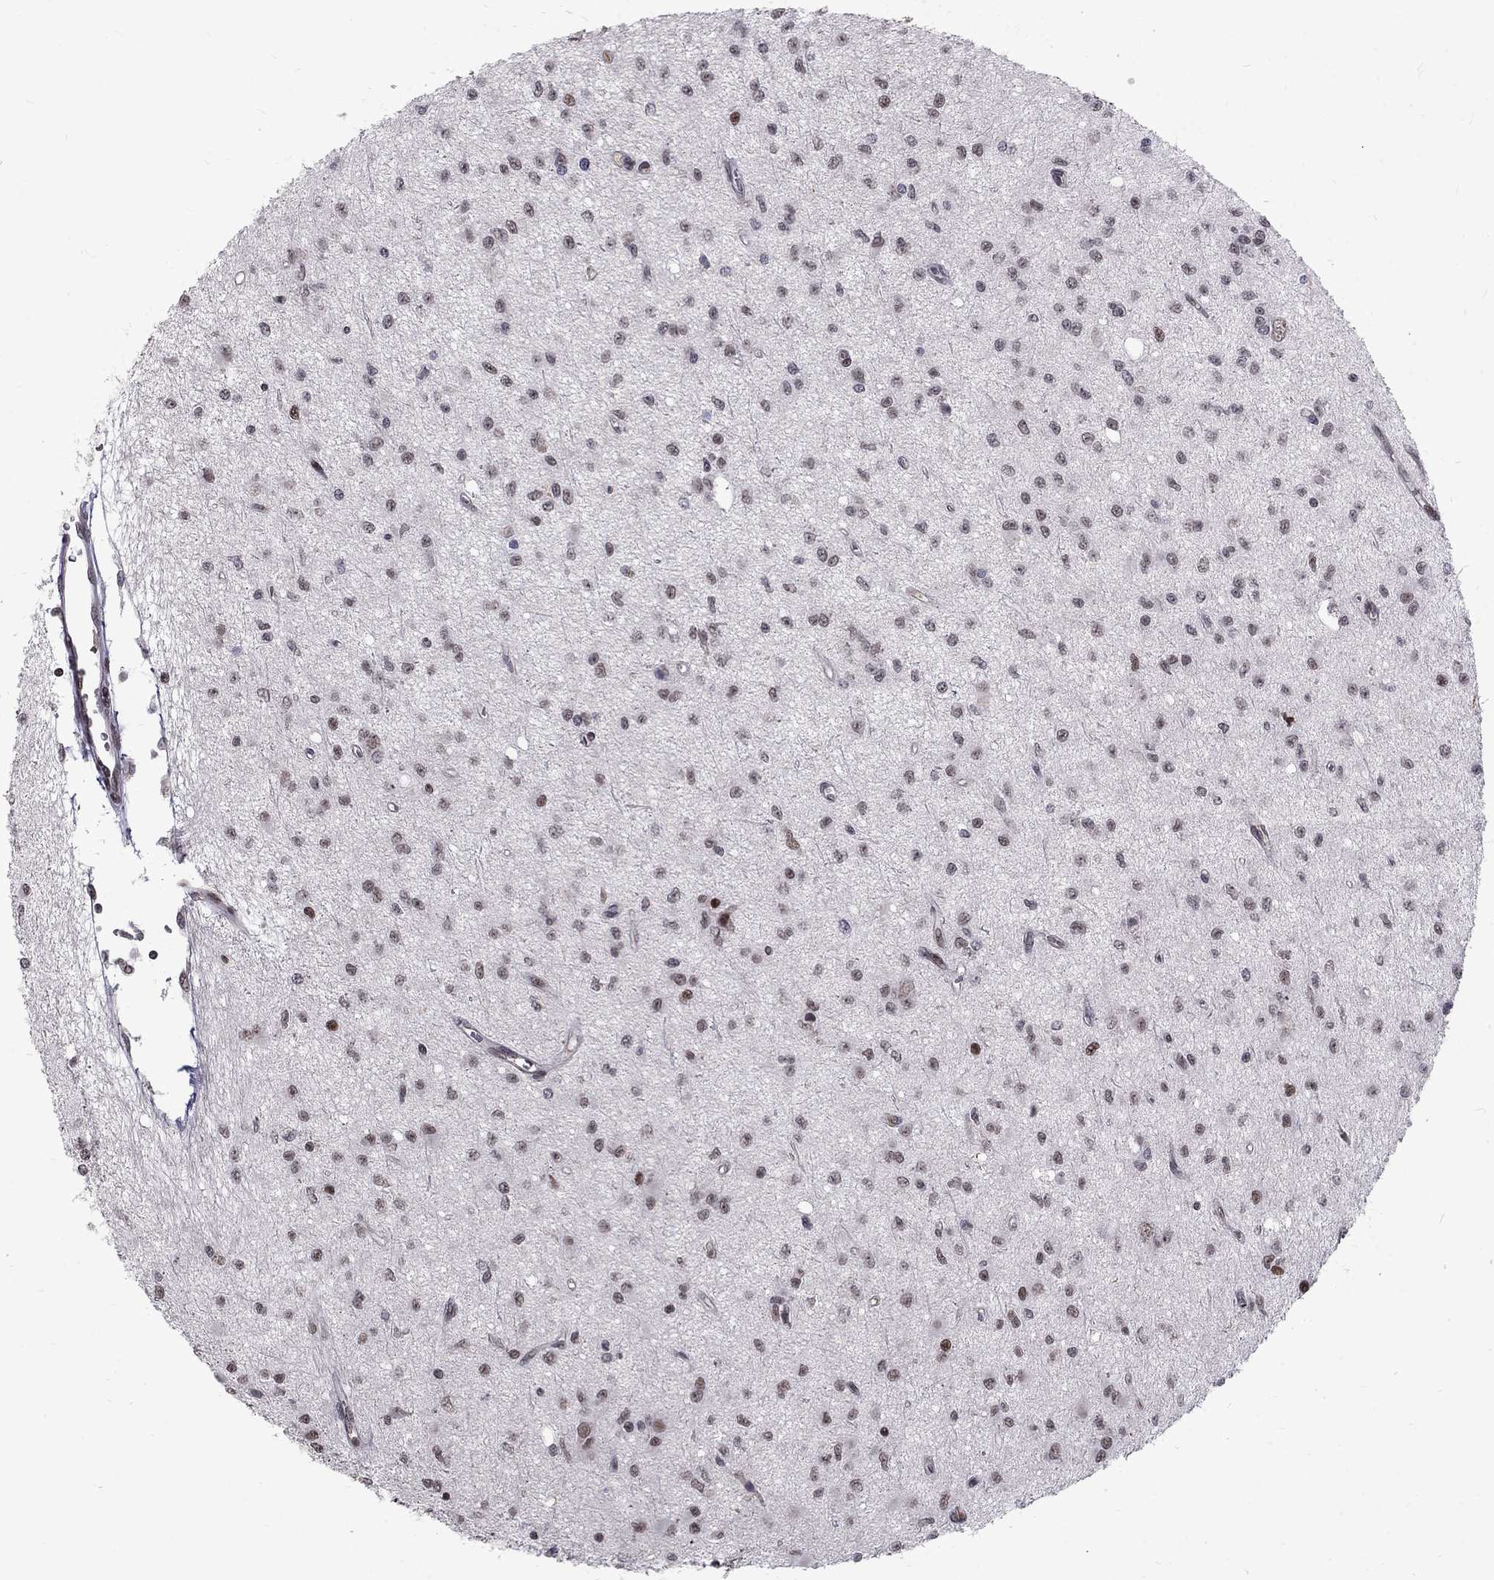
{"staining": {"intensity": "moderate", "quantity": "<25%", "location": "nuclear"}, "tissue": "glioma", "cell_type": "Tumor cells", "image_type": "cancer", "snomed": [{"axis": "morphology", "description": "Glioma, malignant, Low grade"}, {"axis": "topography", "description": "Brain"}], "caption": "A high-resolution histopathology image shows immunohistochemistry staining of low-grade glioma (malignant), which exhibits moderate nuclear positivity in approximately <25% of tumor cells.", "gene": "TCEAL1", "patient": {"sex": "female", "age": 45}}